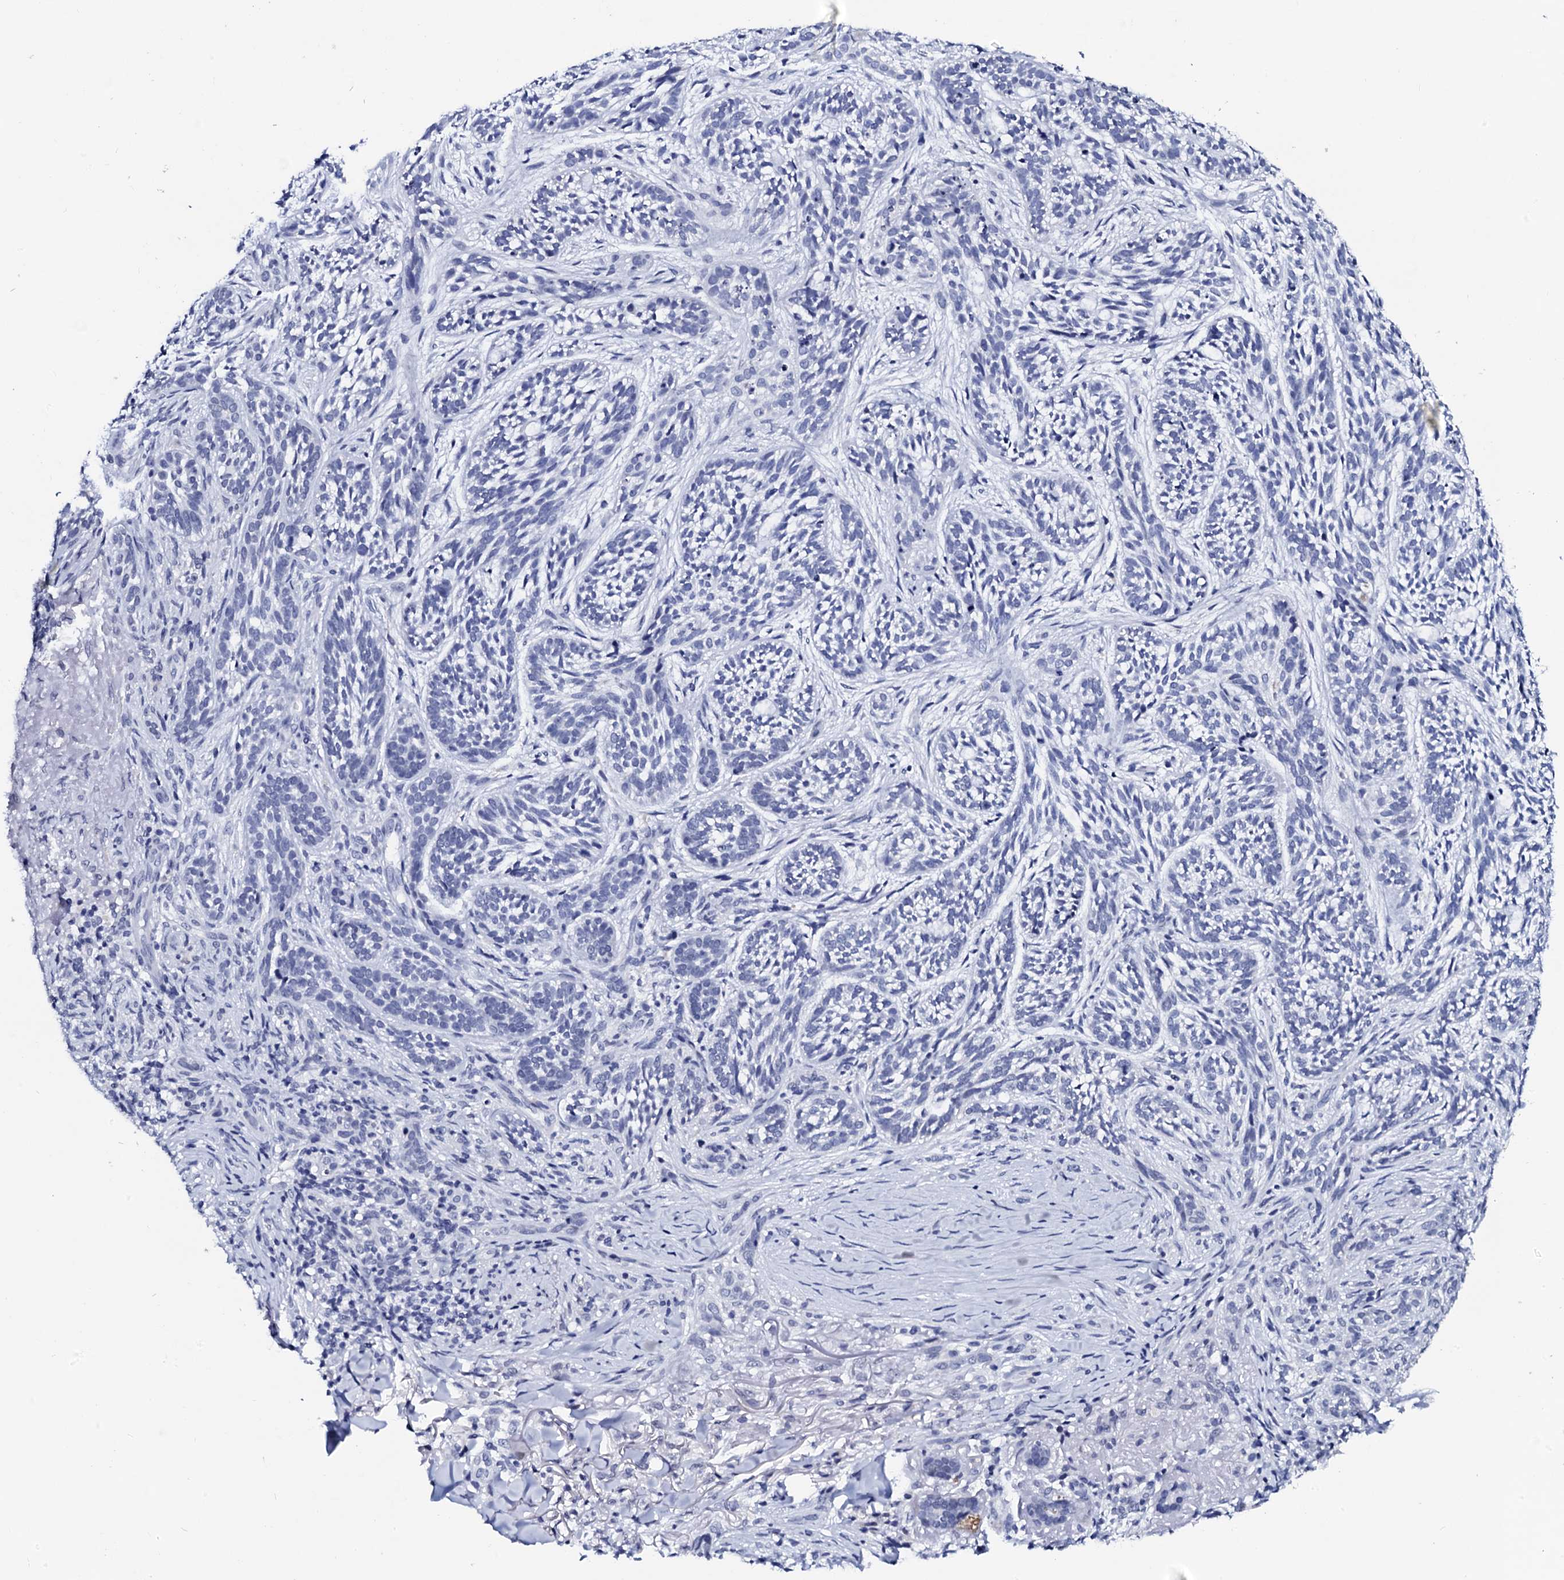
{"staining": {"intensity": "negative", "quantity": "none", "location": "none"}, "tissue": "skin cancer", "cell_type": "Tumor cells", "image_type": "cancer", "snomed": [{"axis": "morphology", "description": "Basal cell carcinoma"}, {"axis": "topography", "description": "Skin"}], "caption": "Tumor cells show no significant protein expression in basal cell carcinoma (skin).", "gene": "SPATA19", "patient": {"sex": "male", "age": 71}}